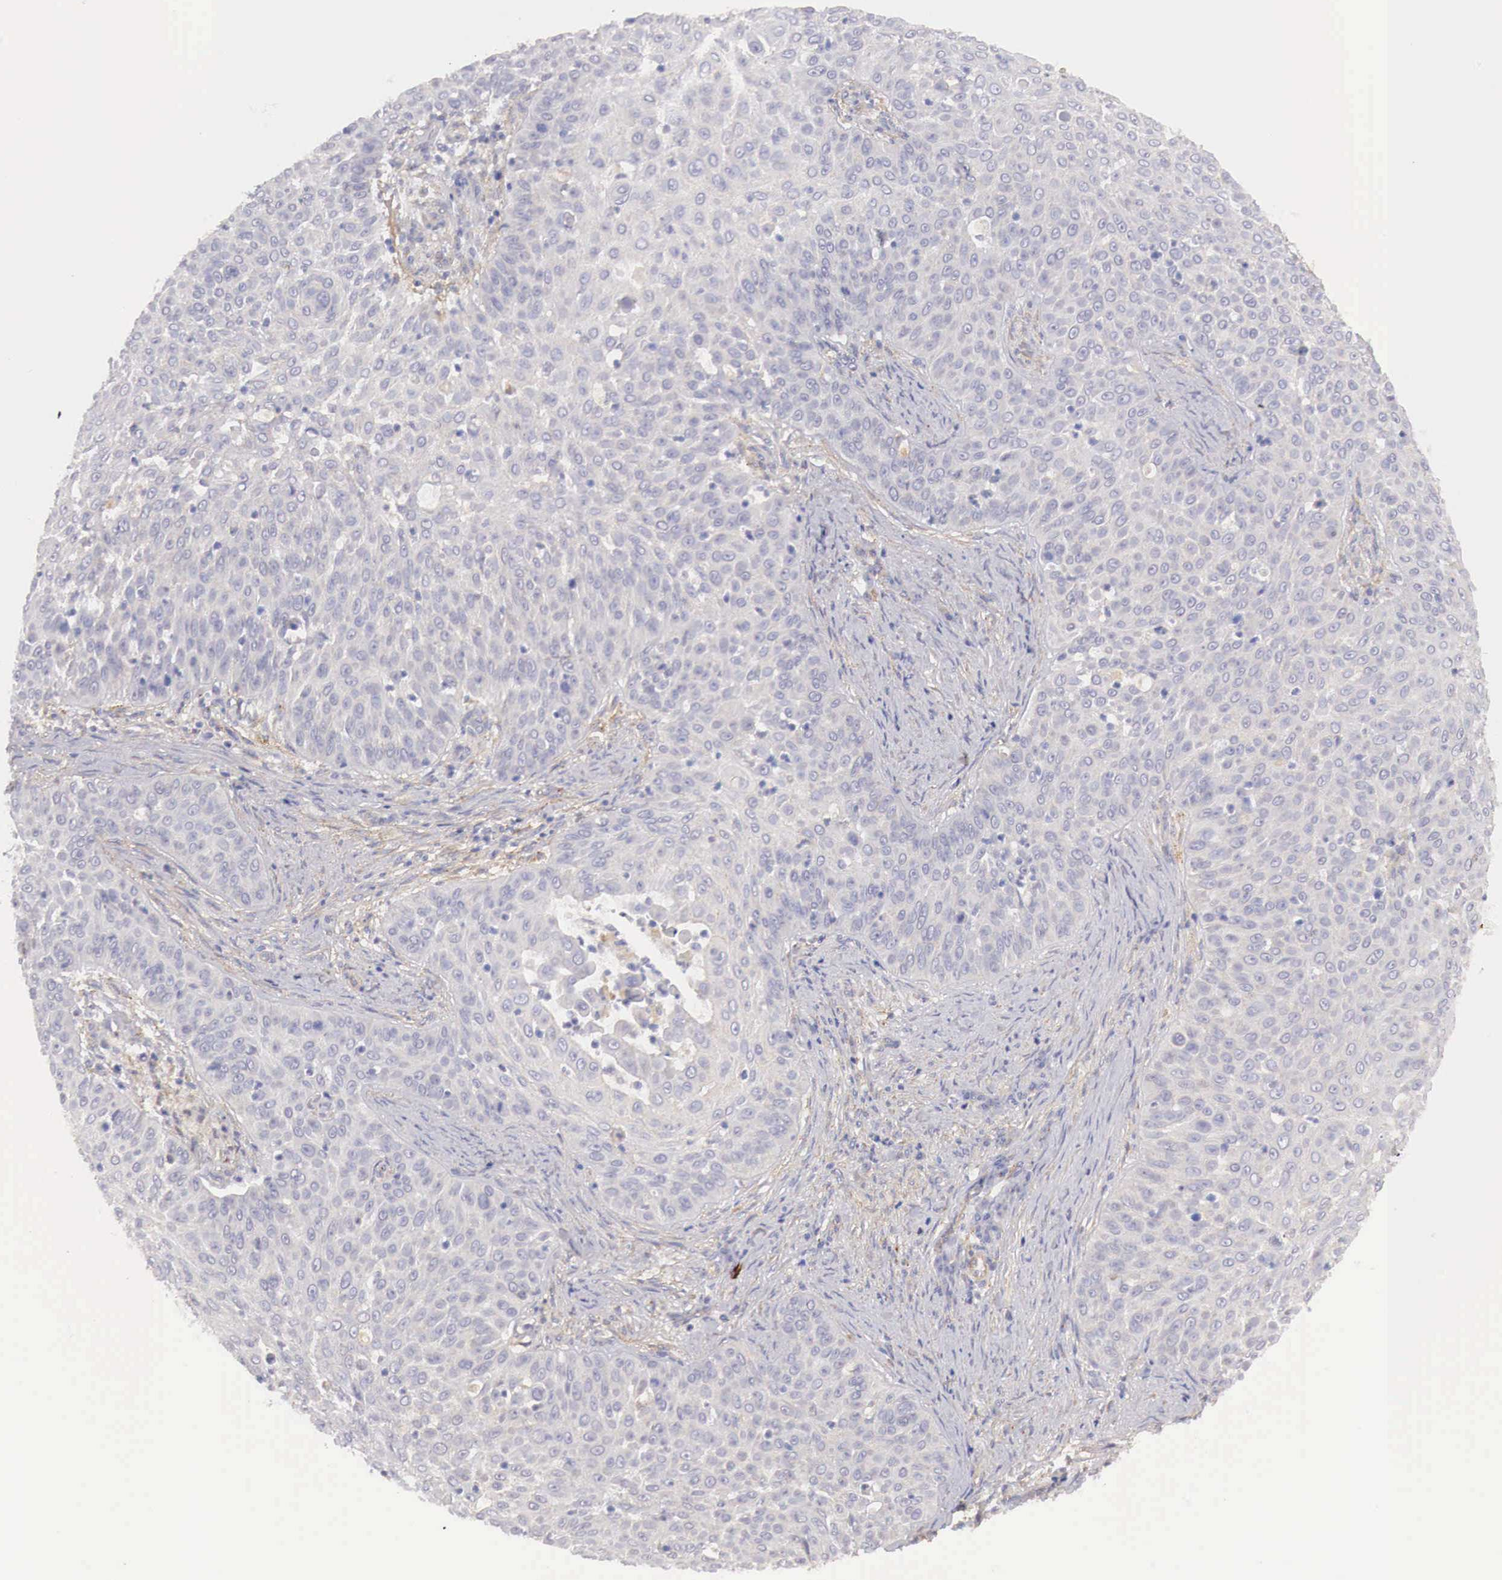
{"staining": {"intensity": "negative", "quantity": "none", "location": "none"}, "tissue": "skin cancer", "cell_type": "Tumor cells", "image_type": "cancer", "snomed": [{"axis": "morphology", "description": "Squamous cell carcinoma, NOS"}, {"axis": "topography", "description": "Skin"}], "caption": "IHC of skin squamous cell carcinoma demonstrates no expression in tumor cells.", "gene": "KLHDC7B", "patient": {"sex": "male", "age": 82}}